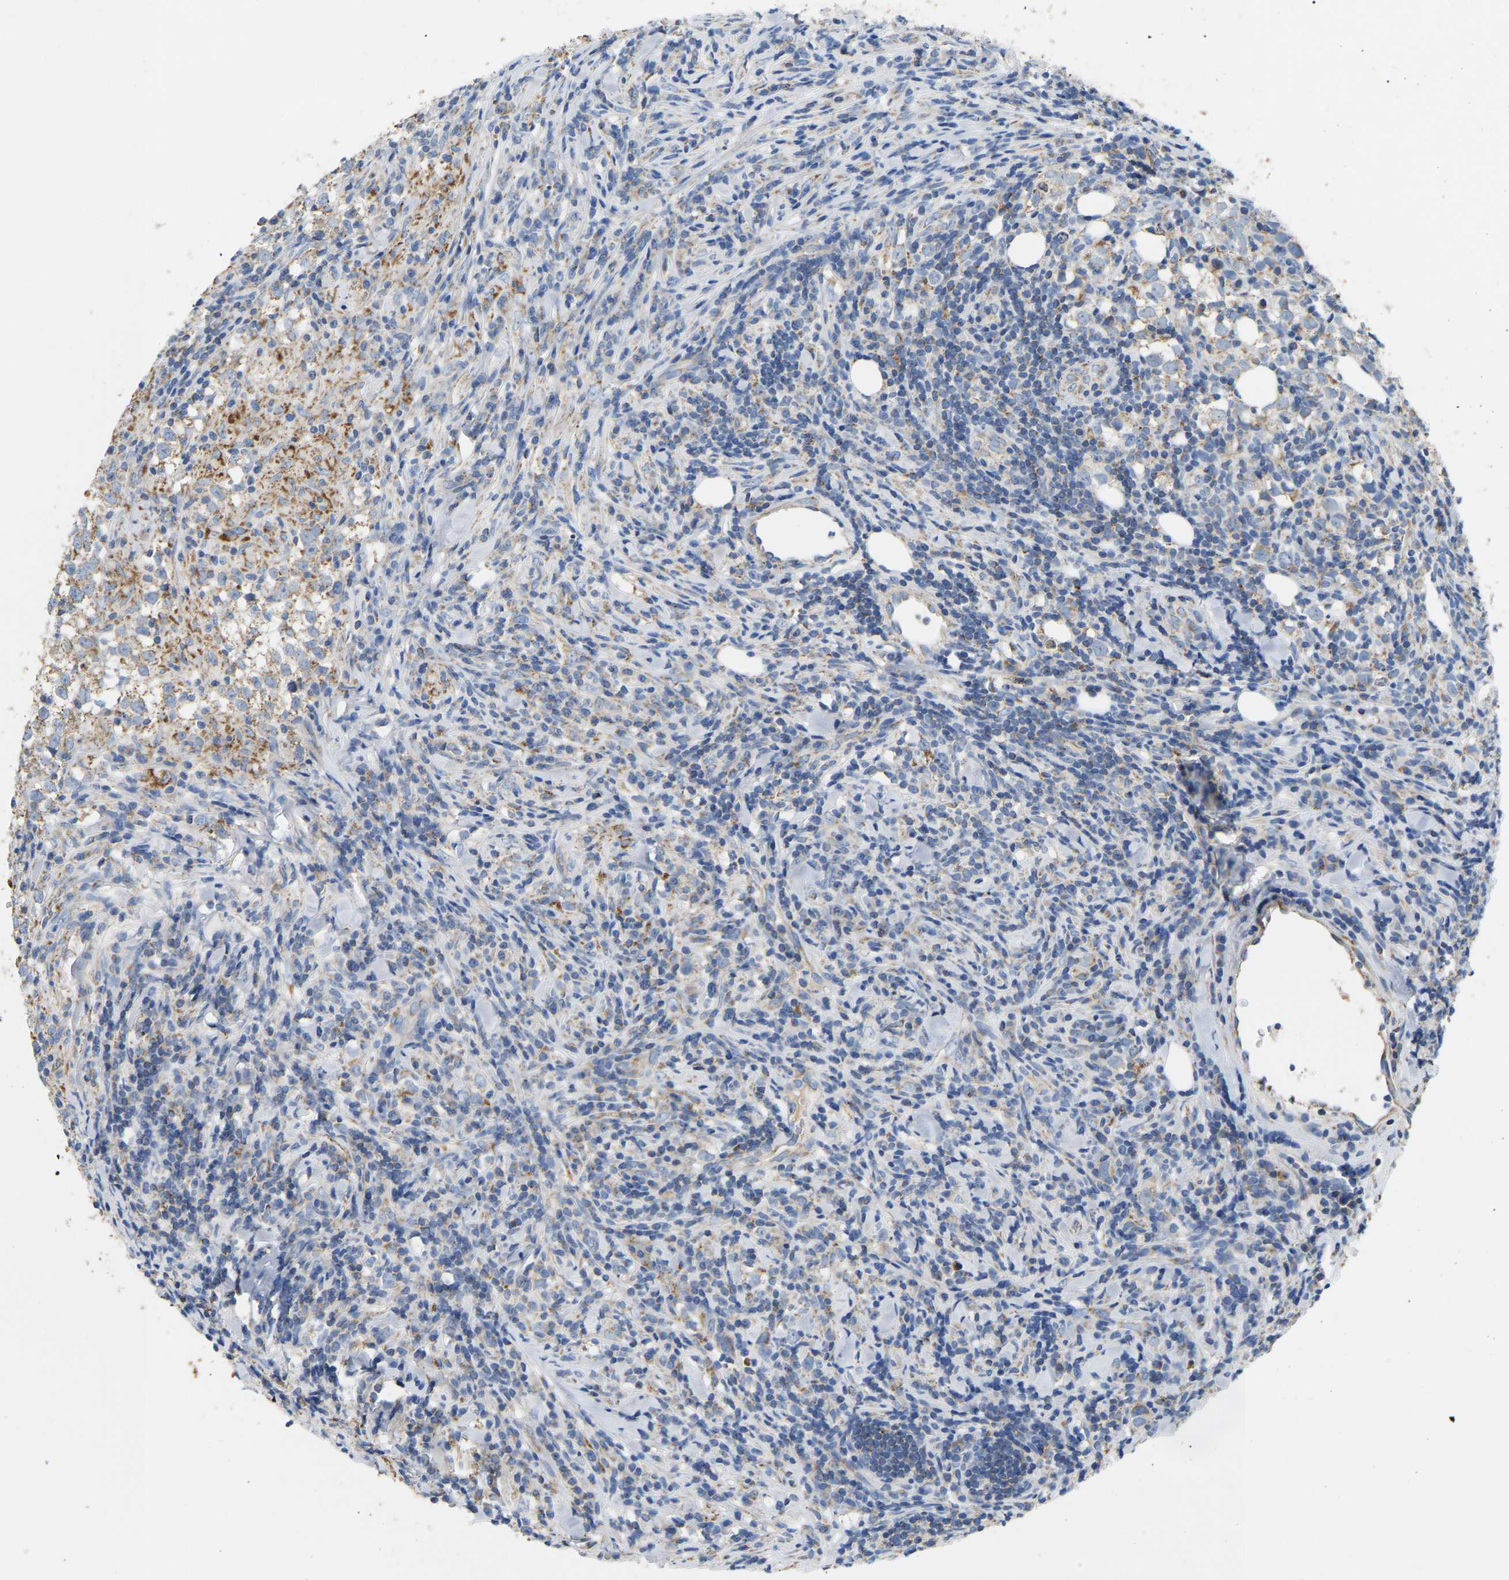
{"staining": {"intensity": "moderate", "quantity": ">75%", "location": "cytoplasmic/membranous"}, "tissue": "testis cancer", "cell_type": "Tumor cells", "image_type": "cancer", "snomed": [{"axis": "morphology", "description": "Seminoma, NOS"}, {"axis": "morphology", "description": "Carcinoma, Embryonal, NOS"}, {"axis": "topography", "description": "Testis"}], "caption": "This histopathology image demonstrates testis cancer stained with immunohistochemistry (IHC) to label a protein in brown. The cytoplasmic/membranous of tumor cells show moderate positivity for the protein. Nuclei are counter-stained blue.", "gene": "HIBADH", "patient": {"sex": "male", "age": 36}}